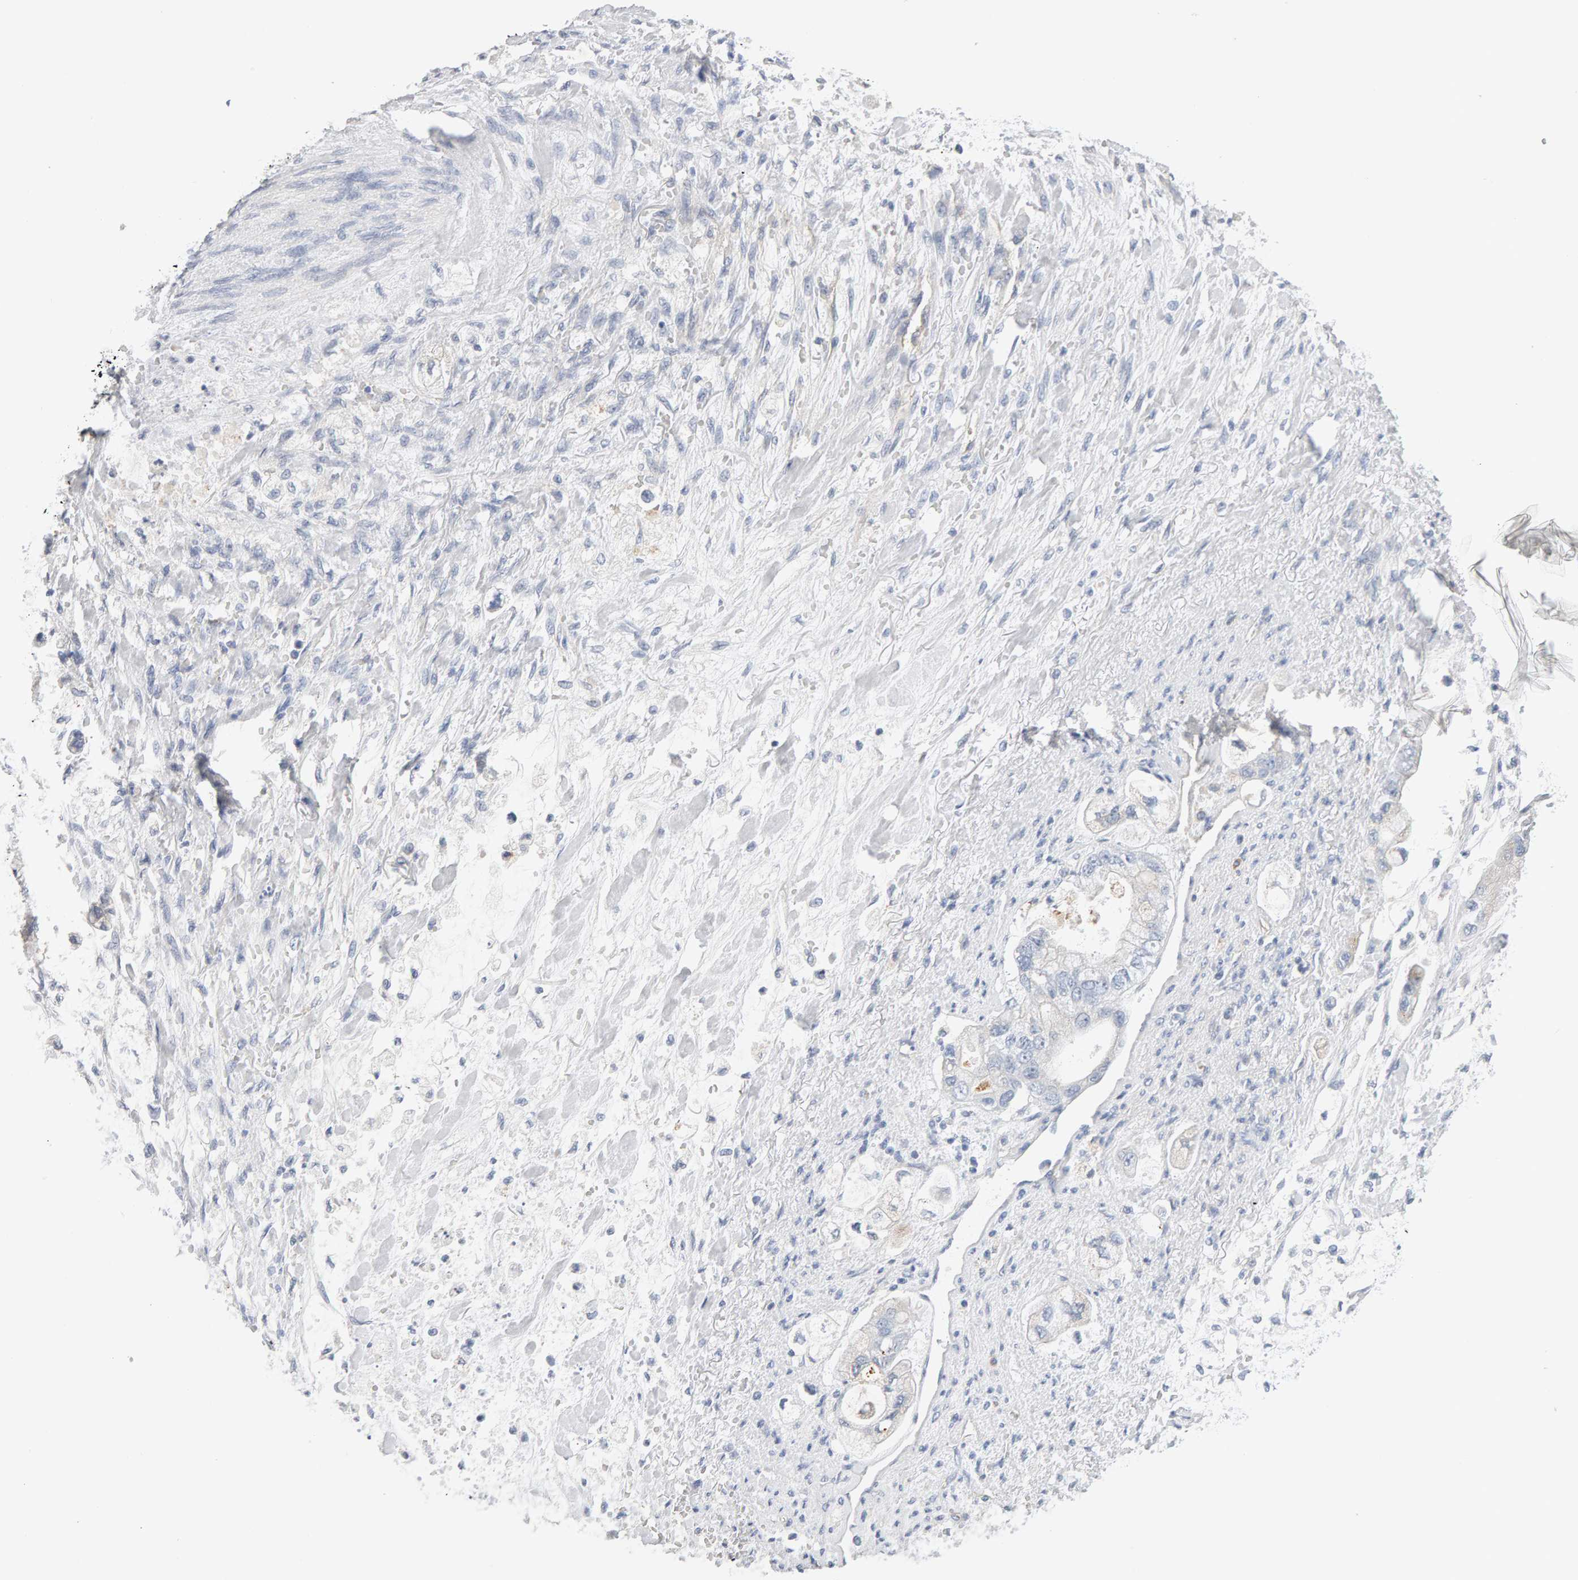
{"staining": {"intensity": "negative", "quantity": "none", "location": "none"}, "tissue": "stomach cancer", "cell_type": "Tumor cells", "image_type": "cancer", "snomed": [{"axis": "morphology", "description": "Normal tissue, NOS"}, {"axis": "morphology", "description": "Adenocarcinoma, NOS"}, {"axis": "topography", "description": "Stomach"}], "caption": "Protein analysis of adenocarcinoma (stomach) reveals no significant expression in tumor cells. (DAB IHC with hematoxylin counter stain).", "gene": "METRNL", "patient": {"sex": "male", "age": 62}}